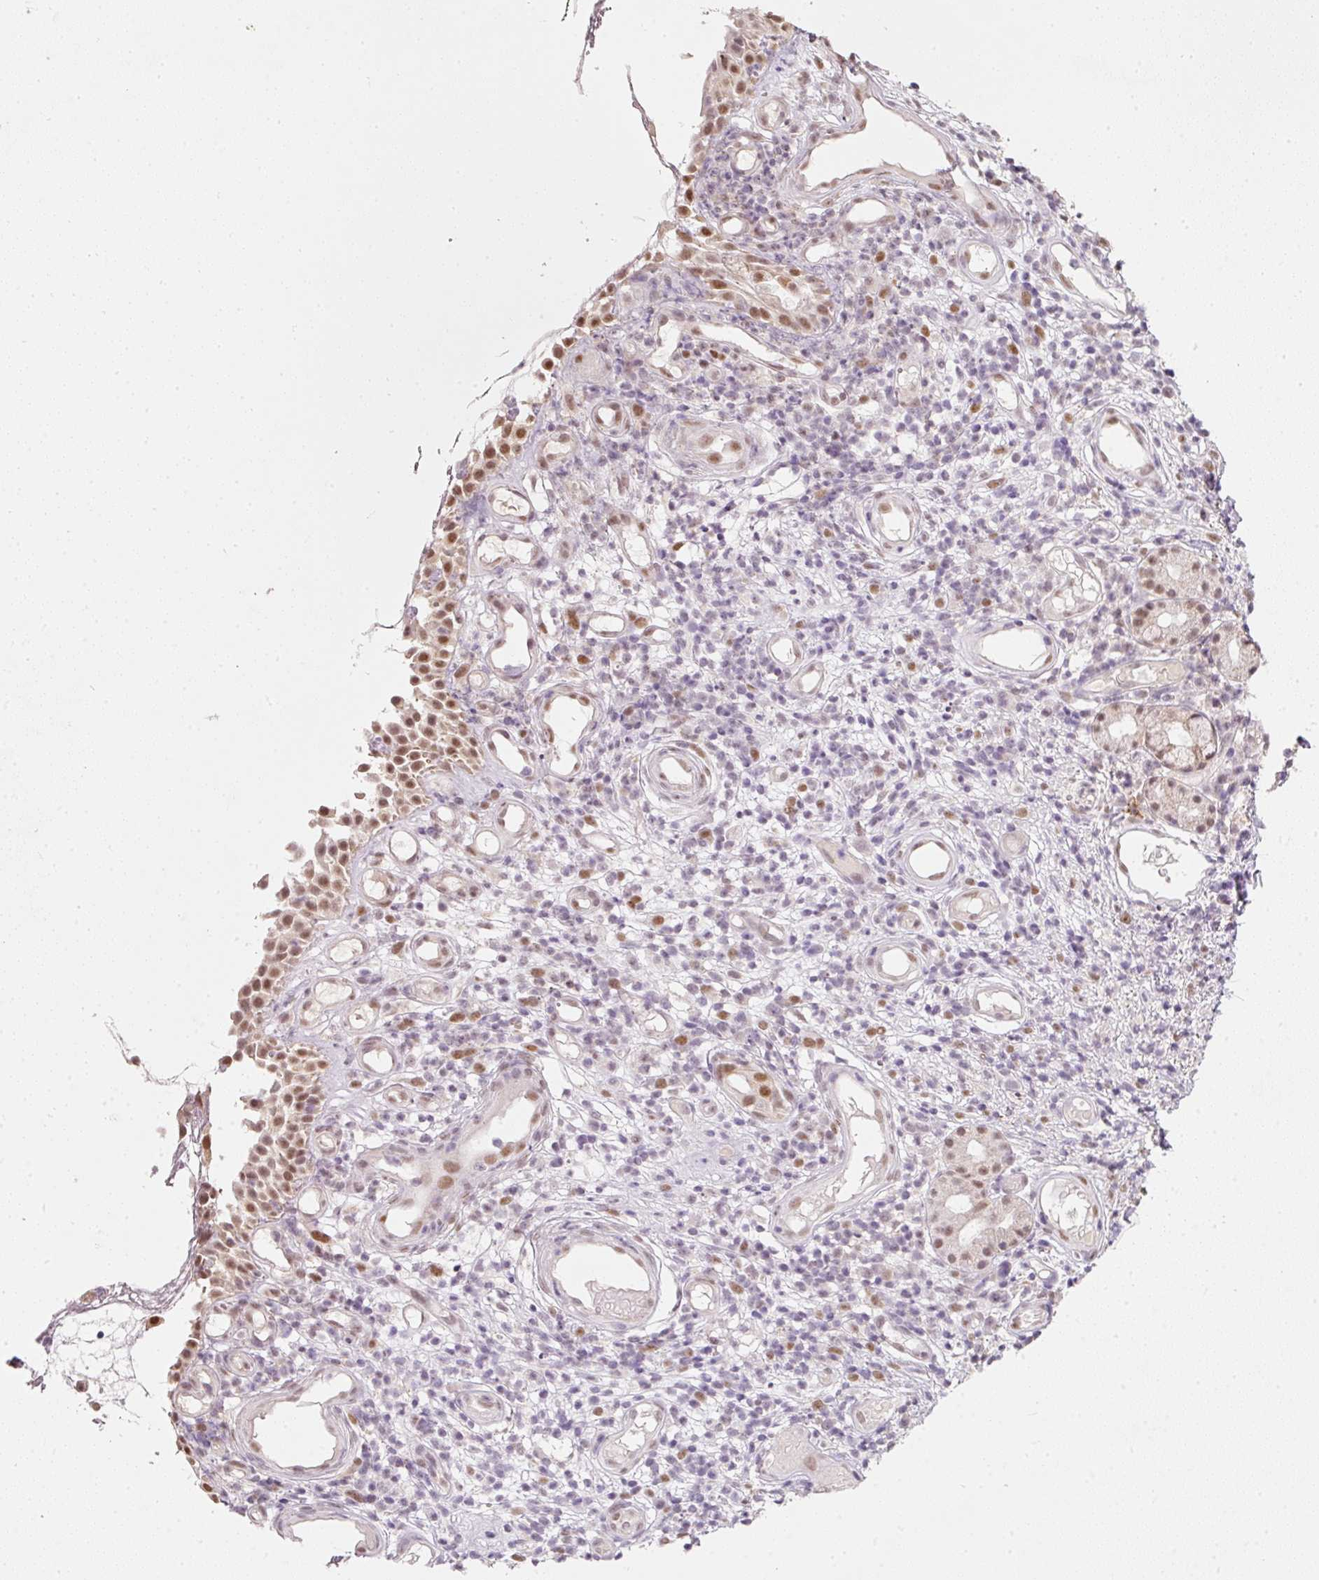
{"staining": {"intensity": "moderate", "quantity": "25%-75%", "location": "nuclear"}, "tissue": "nasopharynx", "cell_type": "Respiratory epithelial cells", "image_type": "normal", "snomed": [{"axis": "morphology", "description": "Normal tissue, NOS"}, {"axis": "morphology", "description": "Inflammation, NOS"}, {"axis": "topography", "description": "Nasopharynx"}], "caption": "Moderate nuclear staining for a protein is identified in approximately 25%-75% of respiratory epithelial cells of normal nasopharynx using immunohistochemistry.", "gene": "FSTL3", "patient": {"sex": "male", "age": 54}}